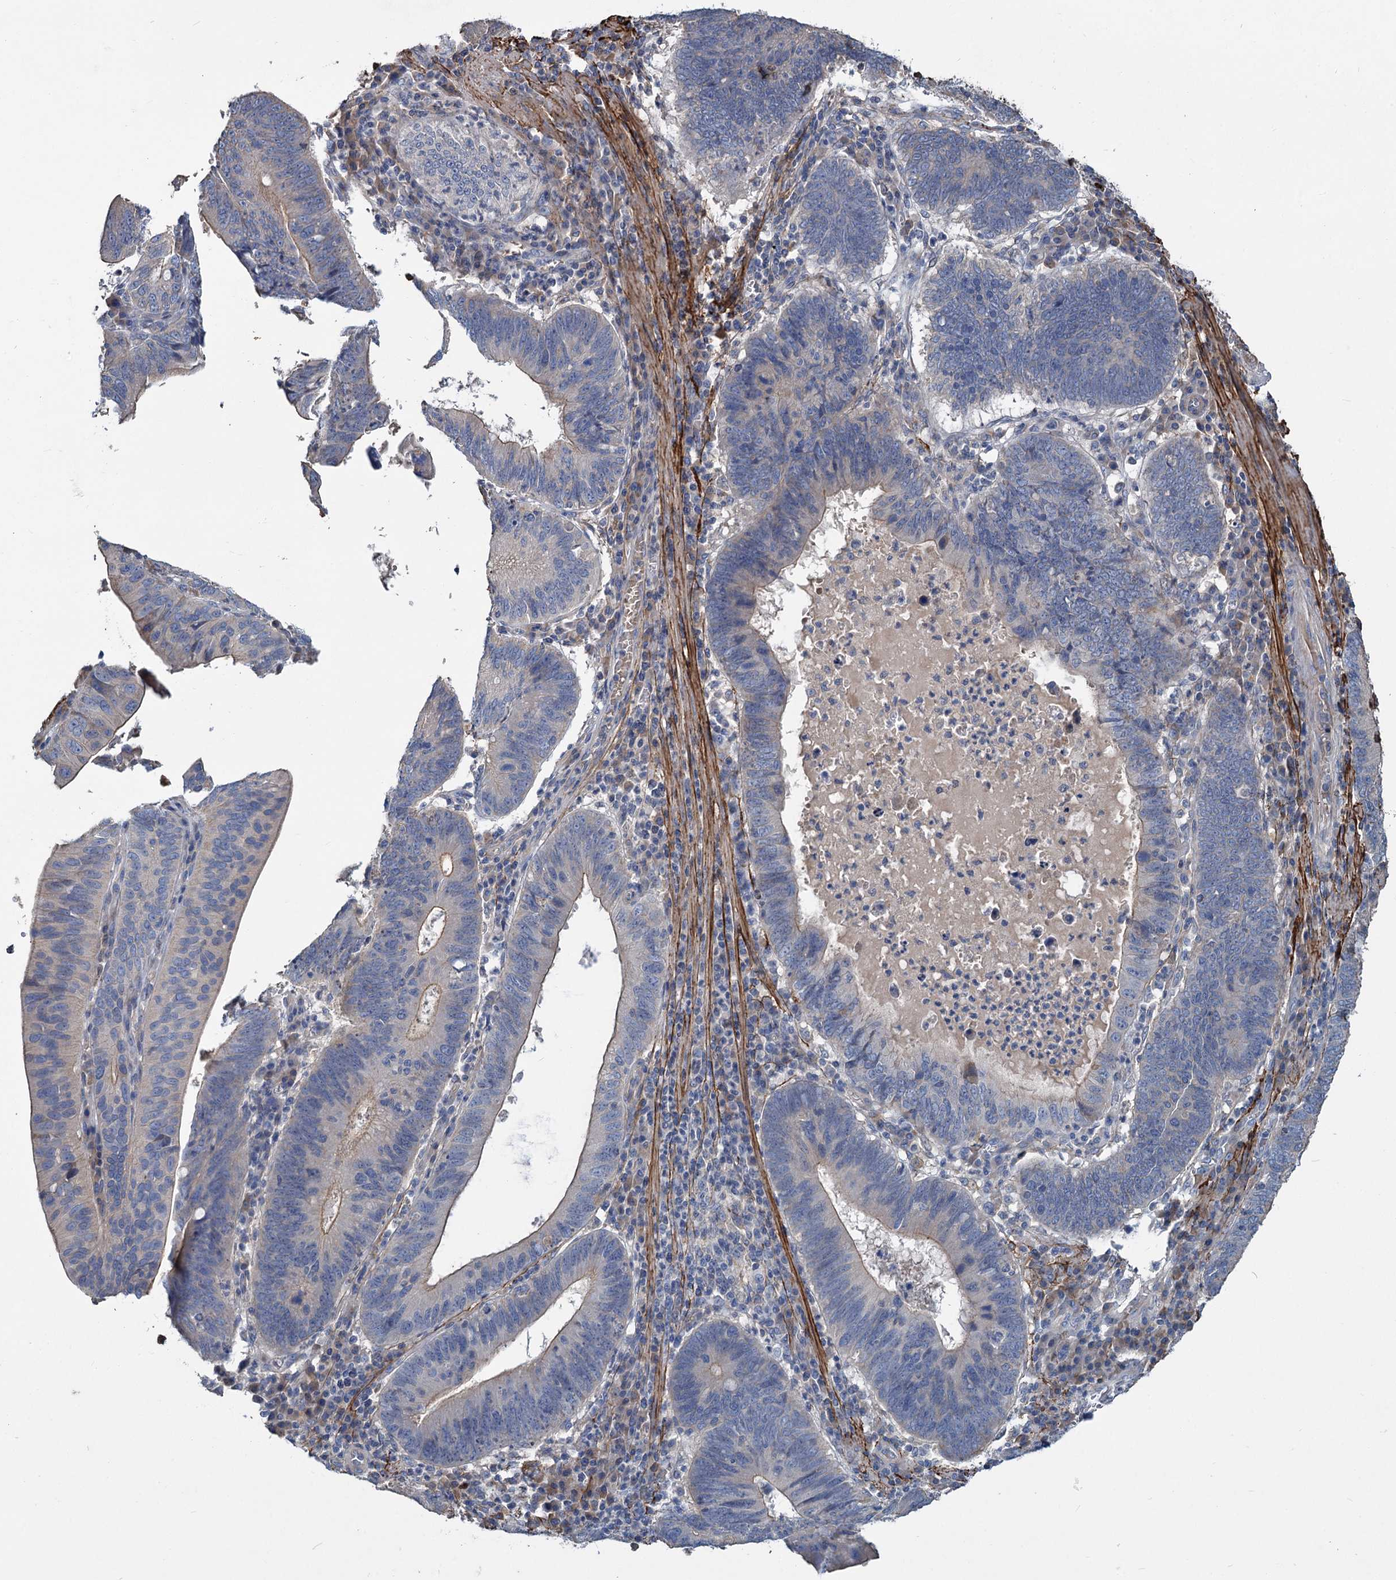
{"staining": {"intensity": "moderate", "quantity": "<25%", "location": "cytoplasmic/membranous"}, "tissue": "stomach cancer", "cell_type": "Tumor cells", "image_type": "cancer", "snomed": [{"axis": "morphology", "description": "Adenocarcinoma, NOS"}, {"axis": "topography", "description": "Stomach"}], "caption": "Human stomach cancer (adenocarcinoma) stained for a protein (brown) displays moderate cytoplasmic/membranous positive positivity in about <25% of tumor cells.", "gene": "URAD", "patient": {"sex": "male", "age": 59}}